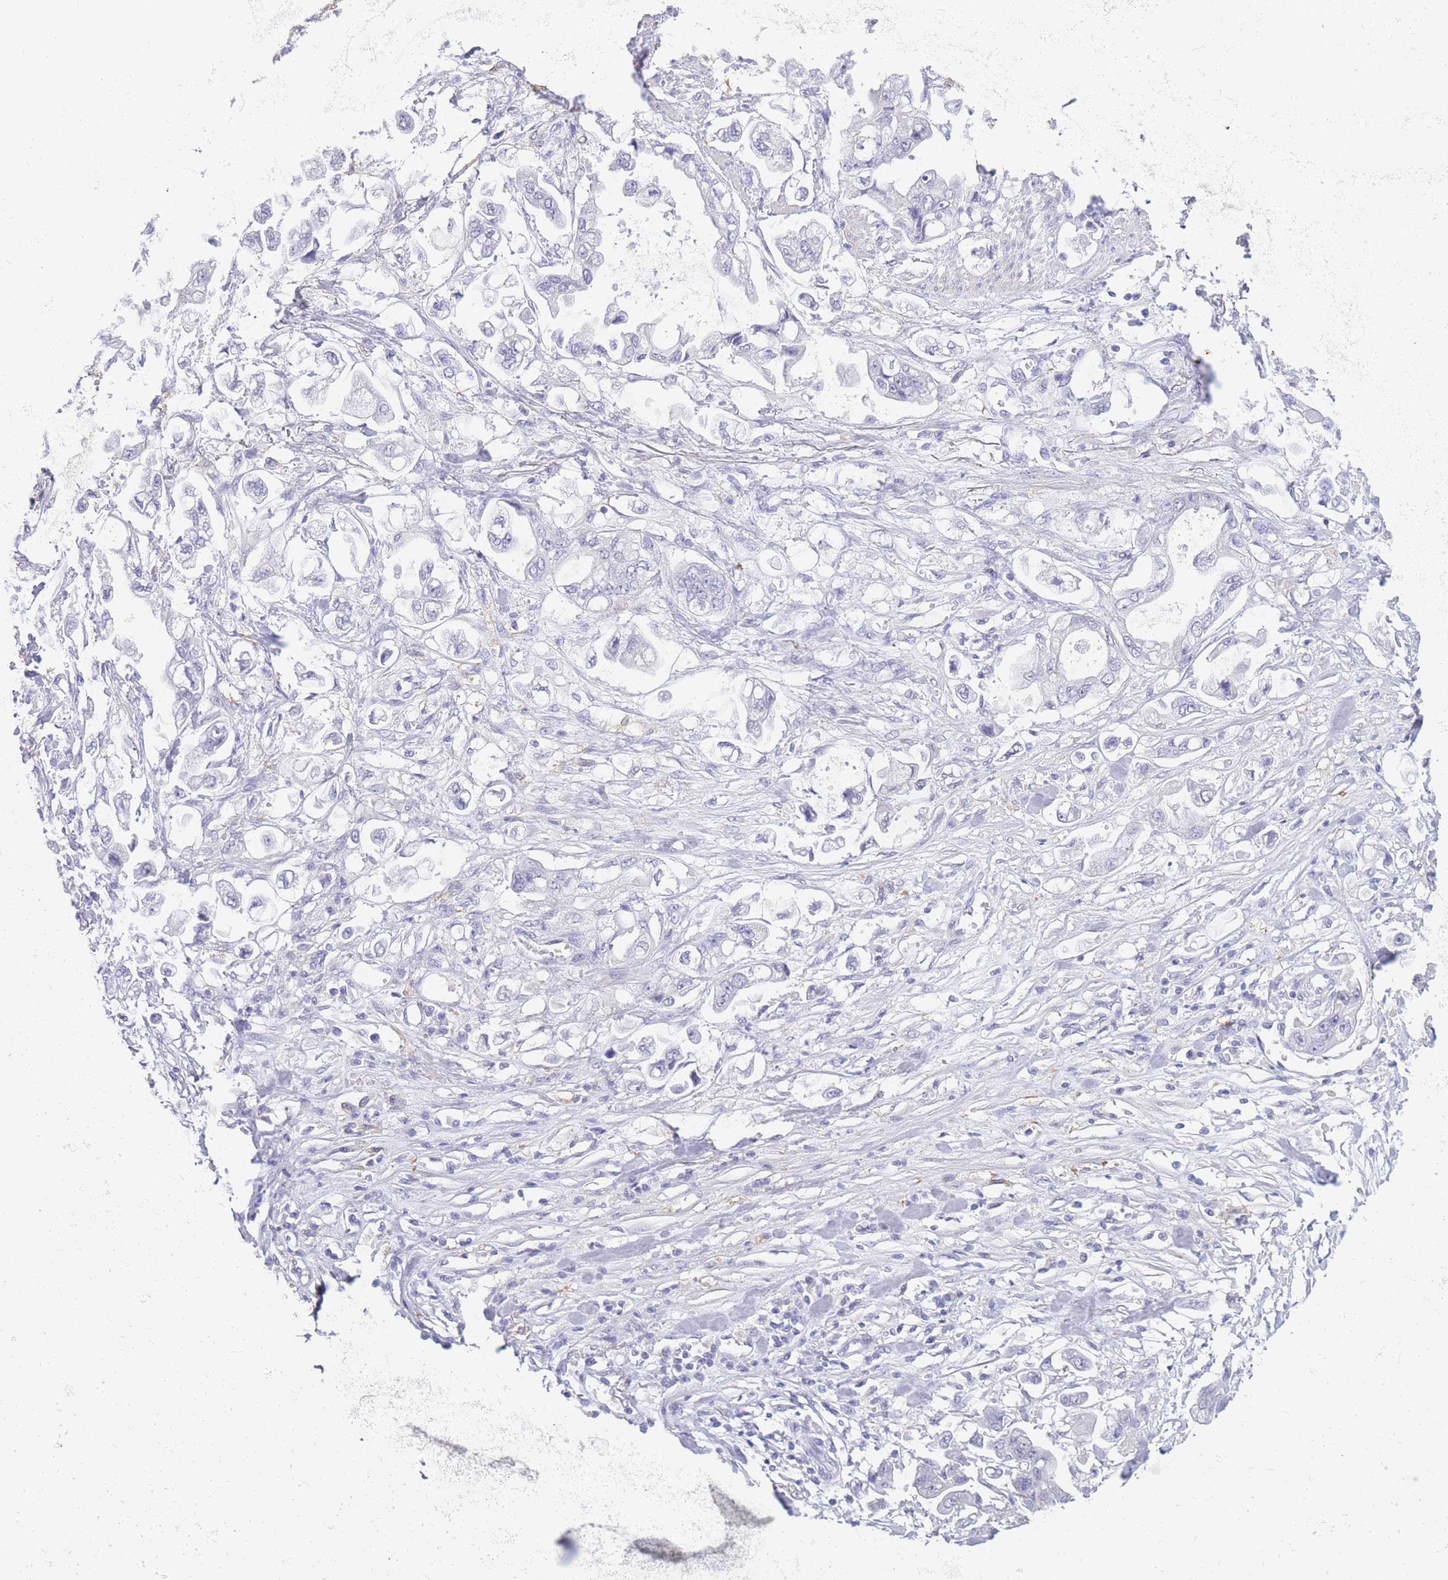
{"staining": {"intensity": "negative", "quantity": "none", "location": "none"}, "tissue": "stomach cancer", "cell_type": "Tumor cells", "image_type": "cancer", "snomed": [{"axis": "morphology", "description": "Adenocarcinoma, NOS"}, {"axis": "topography", "description": "Stomach"}], "caption": "High magnification brightfield microscopy of stomach adenocarcinoma stained with DAB (3,3'-diaminobenzidine) (brown) and counterstained with hematoxylin (blue): tumor cells show no significant expression.", "gene": "CD37", "patient": {"sex": "male", "age": 62}}